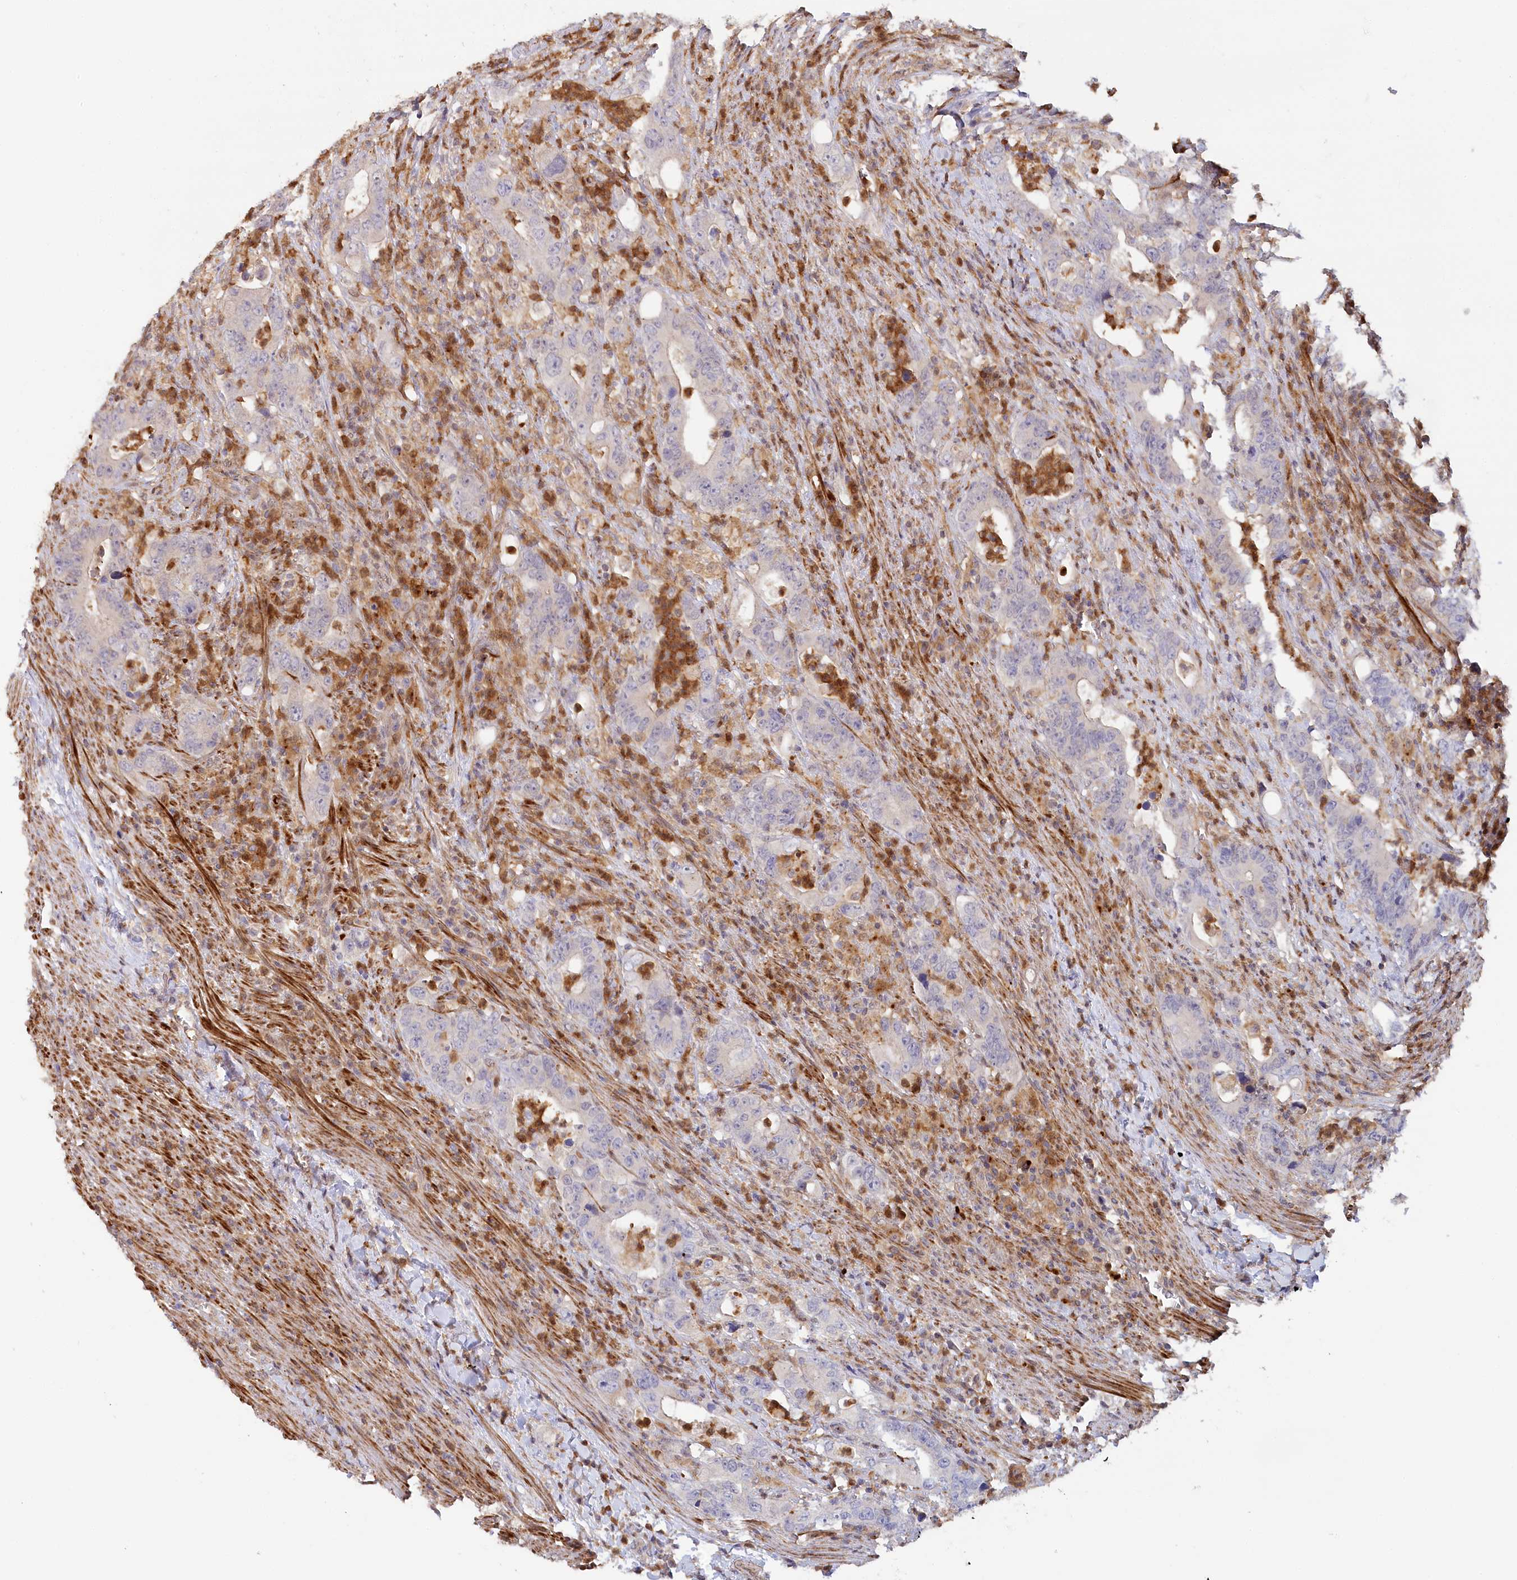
{"staining": {"intensity": "negative", "quantity": "none", "location": "none"}, "tissue": "colorectal cancer", "cell_type": "Tumor cells", "image_type": "cancer", "snomed": [{"axis": "morphology", "description": "Adenocarcinoma, NOS"}, {"axis": "topography", "description": "Colon"}], "caption": "There is no significant positivity in tumor cells of colorectal adenocarcinoma.", "gene": "GBE1", "patient": {"sex": "female", "age": 75}}